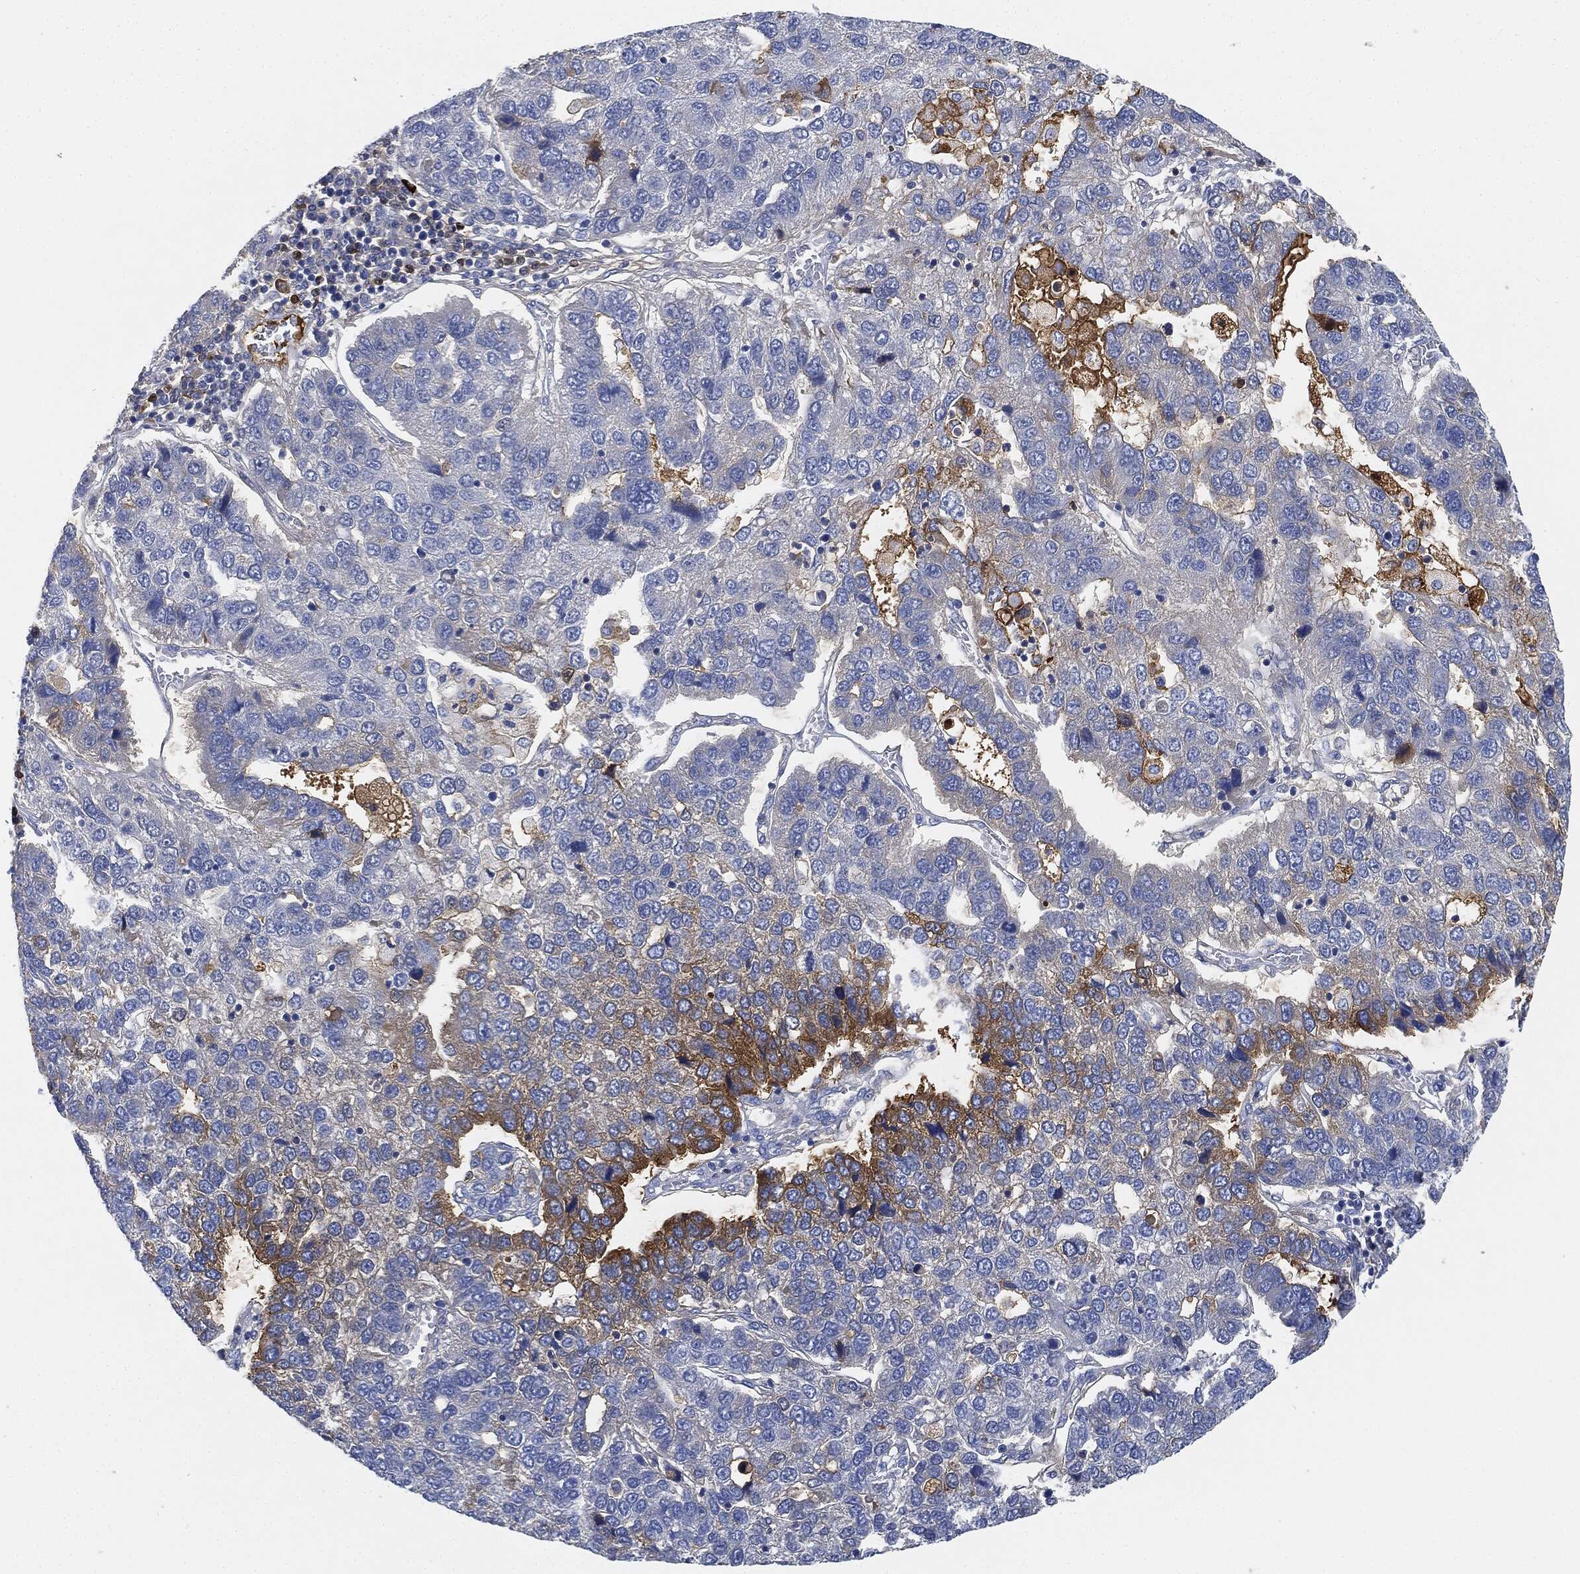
{"staining": {"intensity": "strong", "quantity": "<25%", "location": "cytoplasmic/membranous"}, "tissue": "pancreatic cancer", "cell_type": "Tumor cells", "image_type": "cancer", "snomed": [{"axis": "morphology", "description": "Adenocarcinoma, NOS"}, {"axis": "topography", "description": "Pancreas"}], "caption": "This is an image of immunohistochemistry (IHC) staining of adenocarcinoma (pancreatic), which shows strong positivity in the cytoplasmic/membranous of tumor cells.", "gene": "IGLV6-57", "patient": {"sex": "female", "age": 61}}